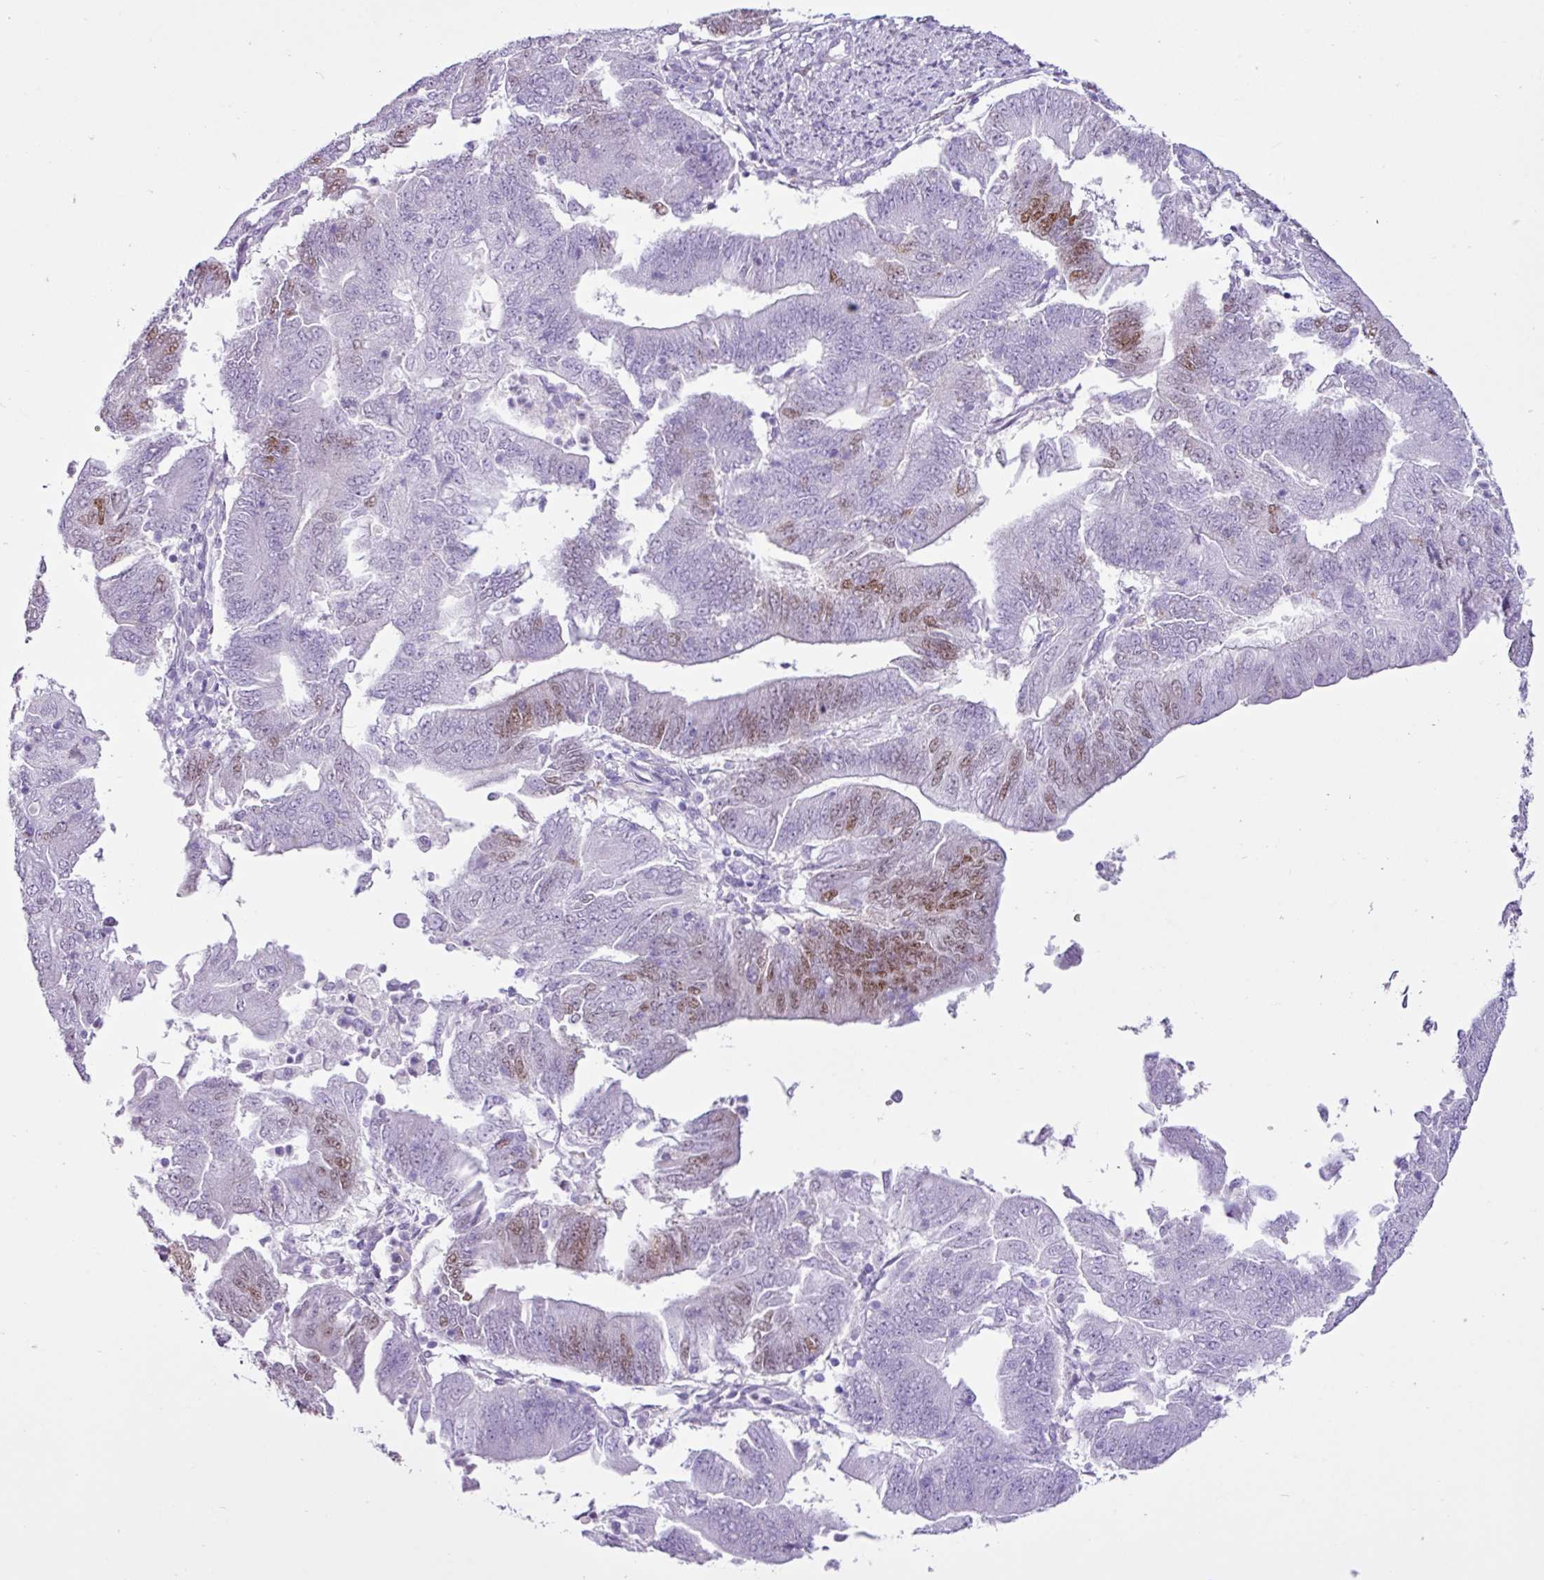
{"staining": {"intensity": "moderate", "quantity": "<25%", "location": "nuclear"}, "tissue": "endometrial cancer", "cell_type": "Tumor cells", "image_type": "cancer", "snomed": [{"axis": "morphology", "description": "Adenocarcinoma, NOS"}, {"axis": "topography", "description": "Endometrium"}], "caption": "Endometrial adenocarcinoma stained with DAB immunohistochemistry reveals low levels of moderate nuclear expression in approximately <25% of tumor cells.", "gene": "PGR", "patient": {"sex": "female", "age": 70}}